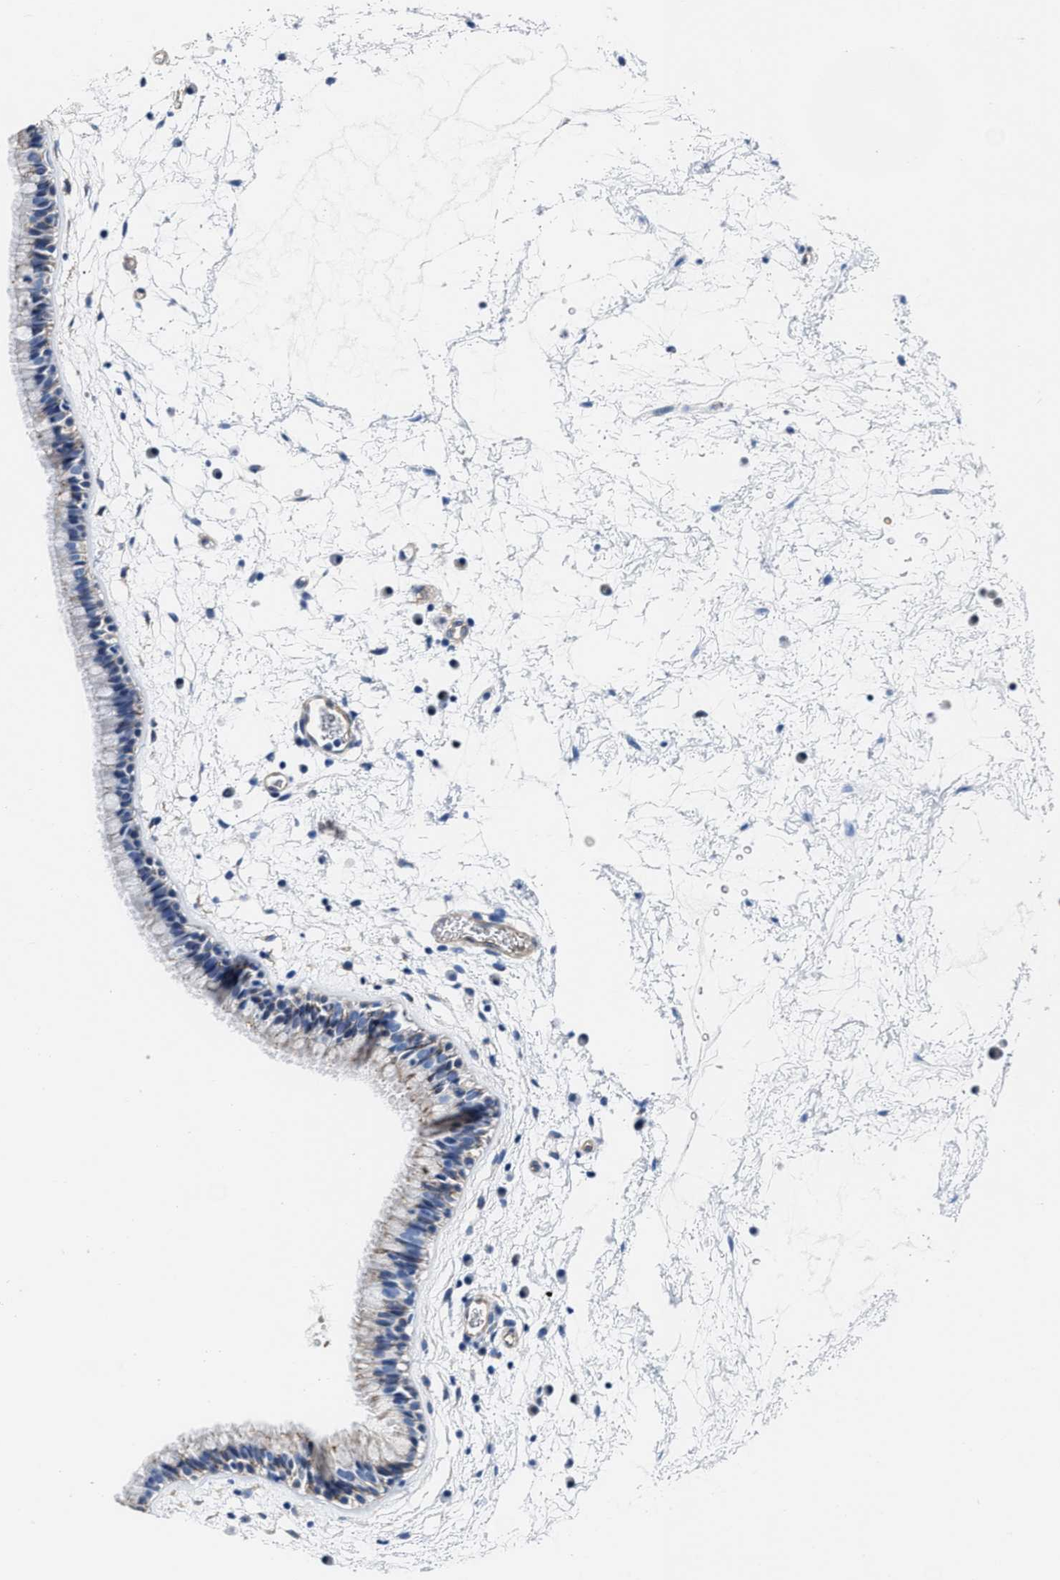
{"staining": {"intensity": "moderate", "quantity": "25%-75%", "location": "cytoplasmic/membranous"}, "tissue": "nasopharynx", "cell_type": "Respiratory epithelial cells", "image_type": "normal", "snomed": [{"axis": "morphology", "description": "Normal tissue, NOS"}, {"axis": "morphology", "description": "Inflammation, NOS"}, {"axis": "topography", "description": "Nasopharynx"}], "caption": "This is a micrograph of IHC staining of unremarkable nasopharynx, which shows moderate expression in the cytoplasmic/membranous of respiratory epithelial cells.", "gene": "KCNMB3", "patient": {"sex": "male", "age": 48}}